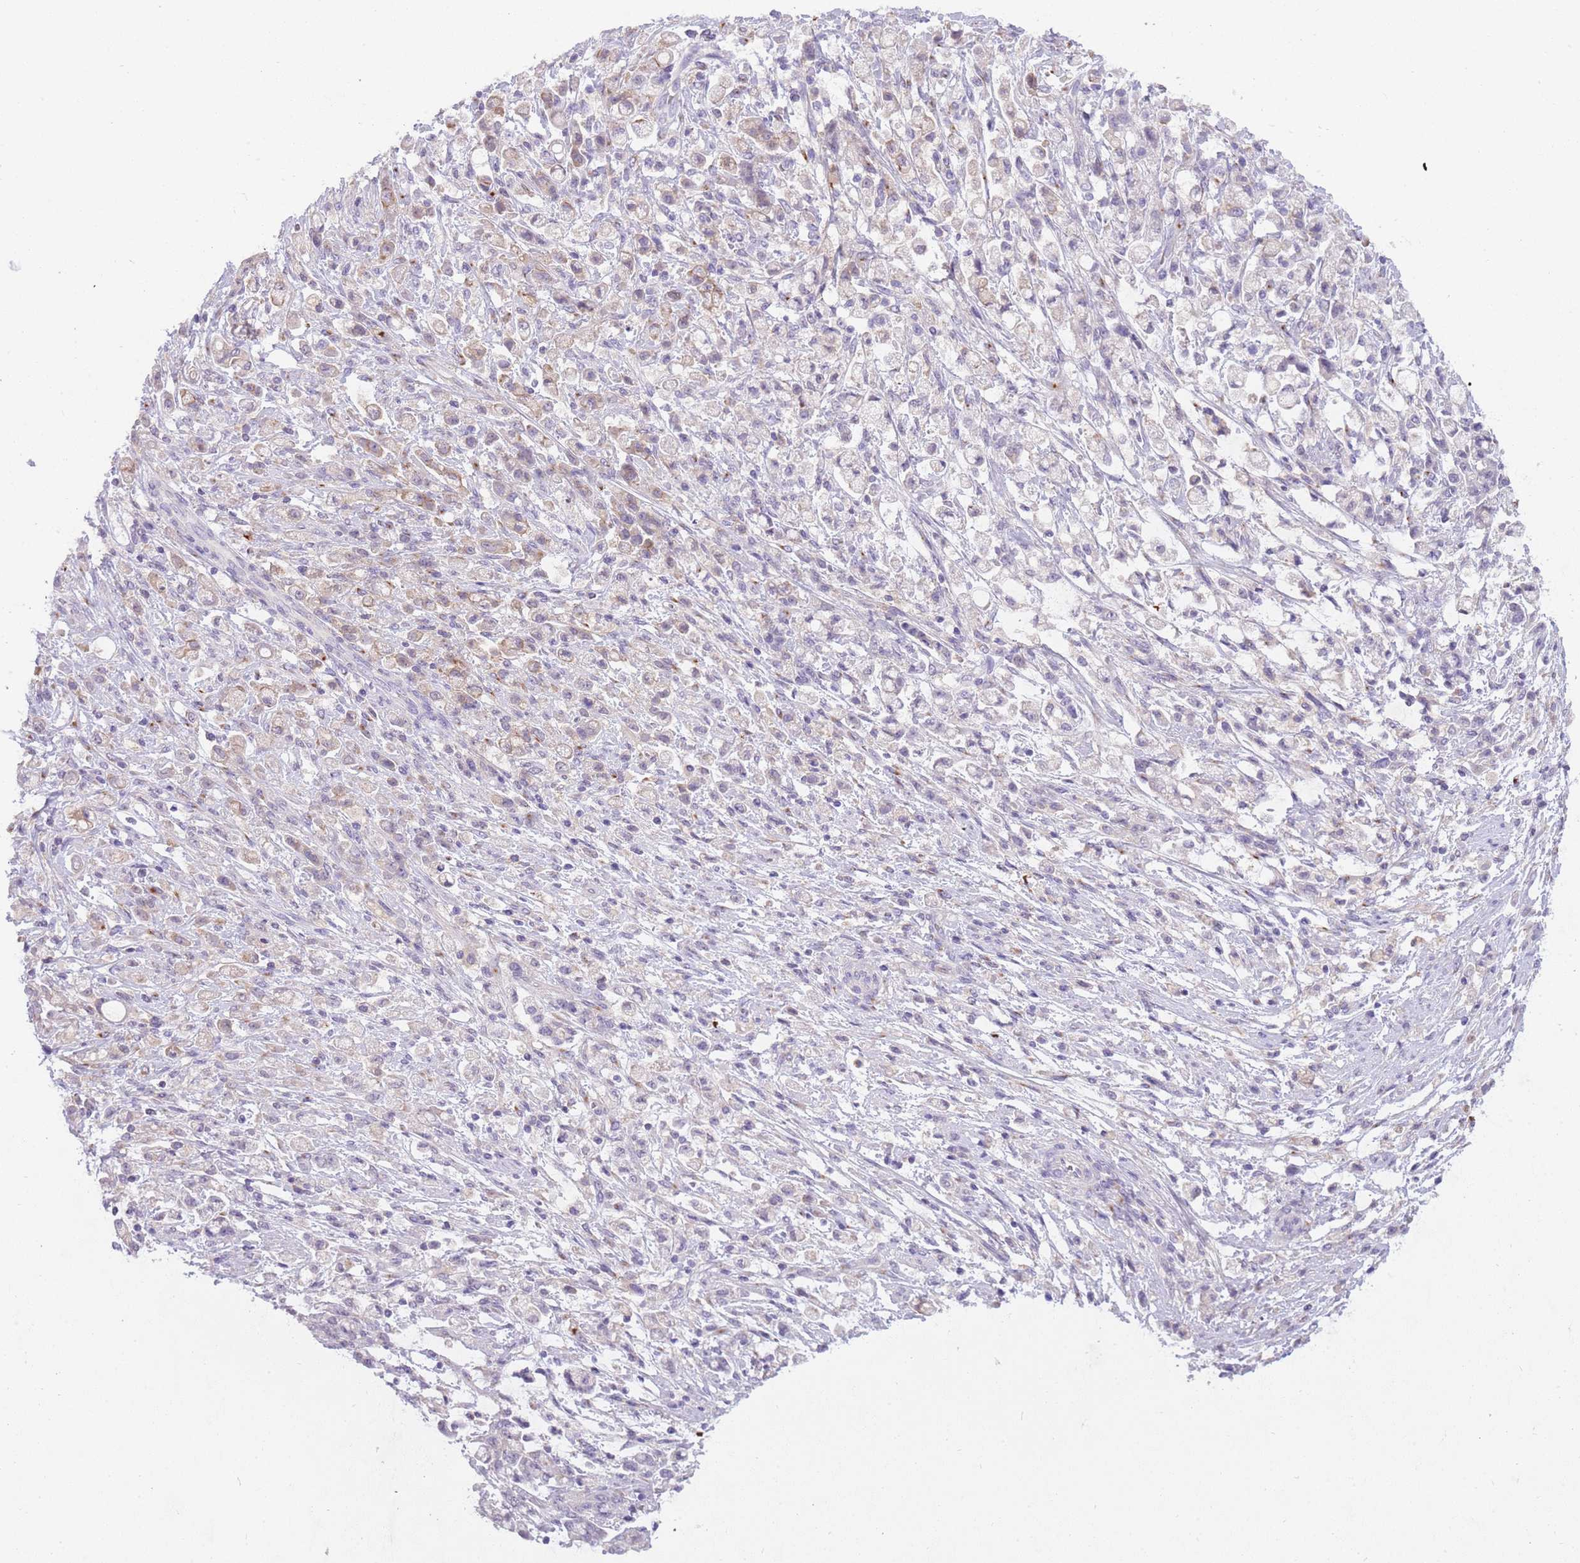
{"staining": {"intensity": "weak", "quantity": "<25%", "location": "cytoplasmic/membranous"}, "tissue": "stomach cancer", "cell_type": "Tumor cells", "image_type": "cancer", "snomed": [{"axis": "morphology", "description": "Adenocarcinoma, NOS"}, {"axis": "topography", "description": "Stomach"}], "caption": "DAB immunohistochemical staining of human adenocarcinoma (stomach) exhibits no significant staining in tumor cells.", "gene": "CFAP73", "patient": {"sex": "female", "age": 60}}